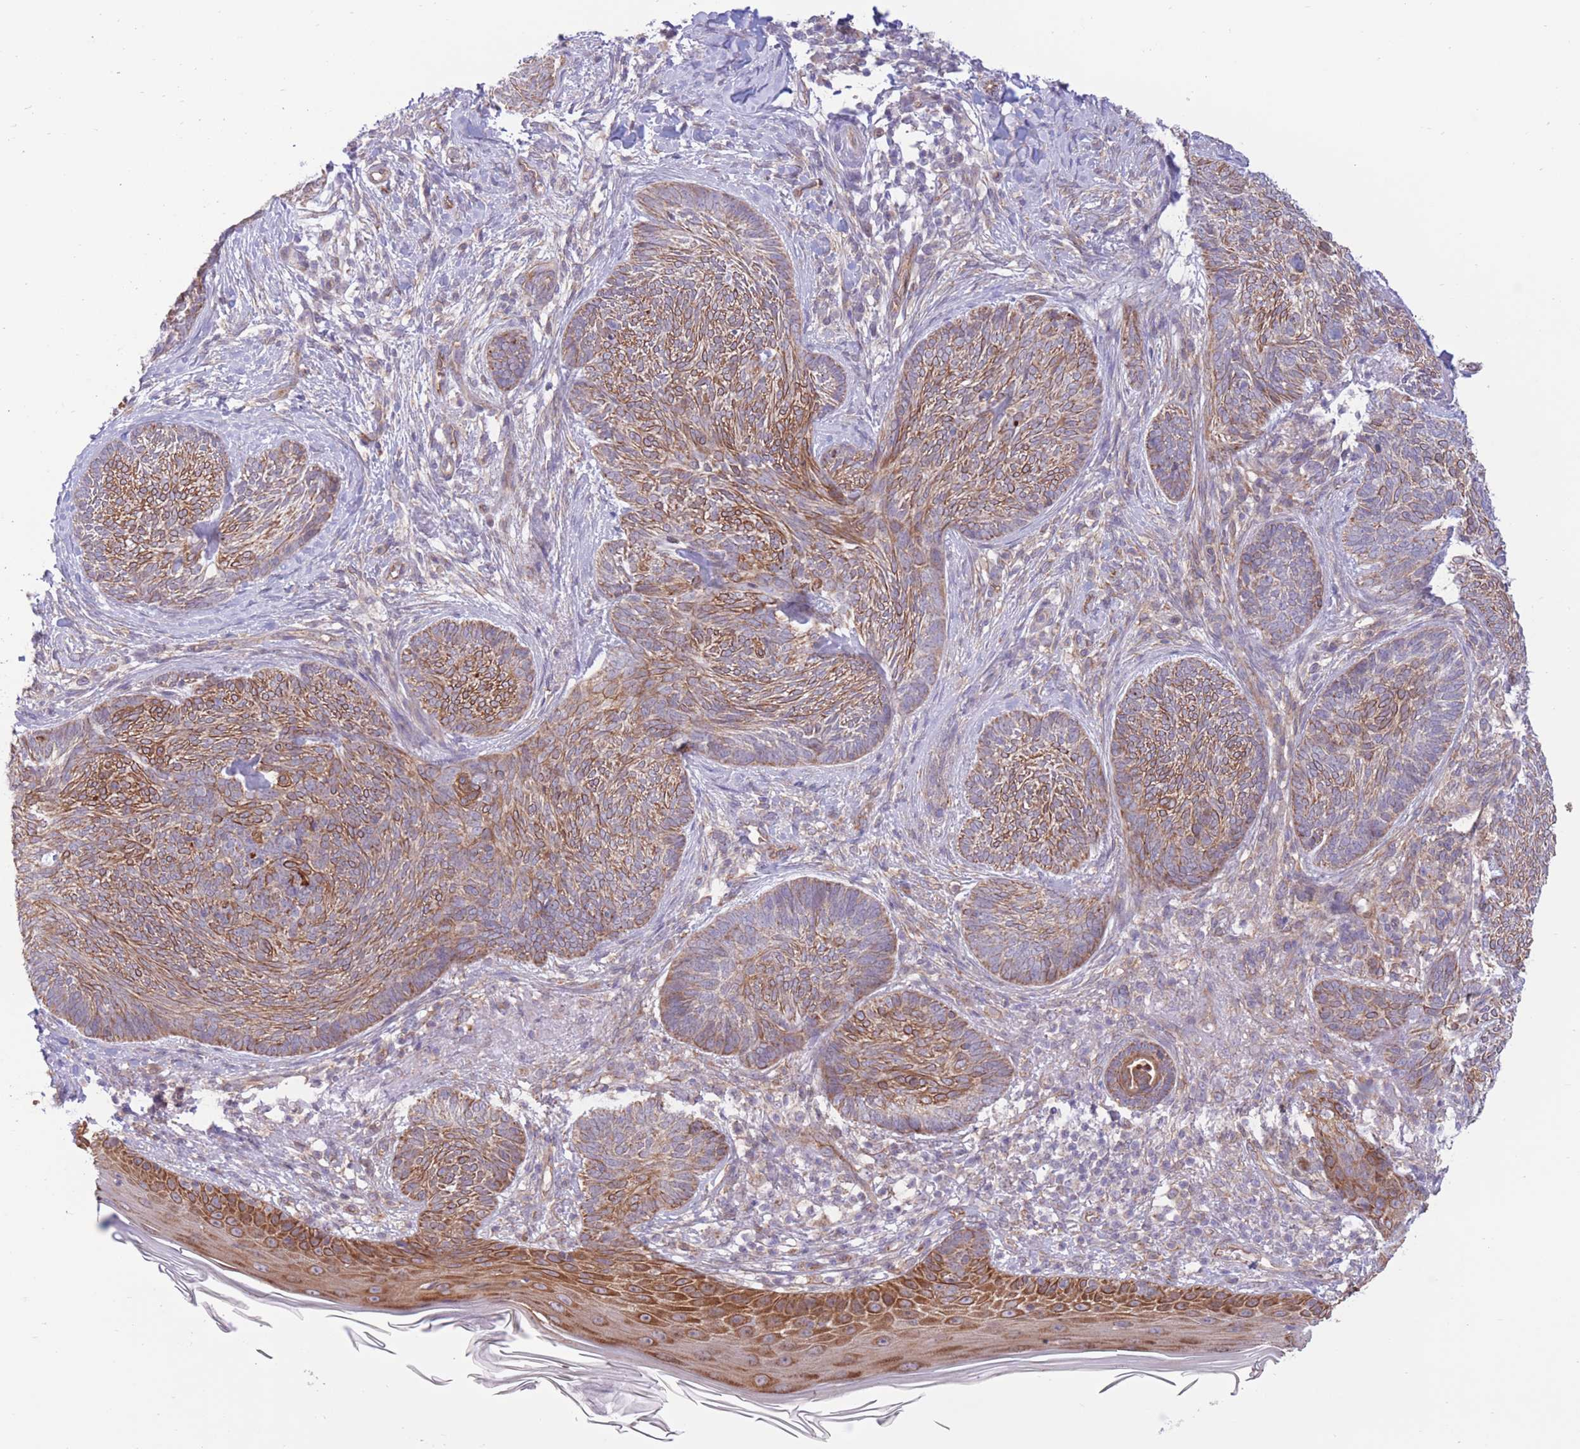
{"staining": {"intensity": "moderate", "quantity": ">75%", "location": "cytoplasmic/membranous"}, "tissue": "skin cancer", "cell_type": "Tumor cells", "image_type": "cancer", "snomed": [{"axis": "morphology", "description": "Basal cell carcinoma"}, {"axis": "topography", "description": "Skin"}], "caption": "A brown stain labels moderate cytoplasmic/membranous positivity of a protein in skin basal cell carcinoma tumor cells. (brown staining indicates protein expression, while blue staining denotes nuclei).", "gene": "MRPS31", "patient": {"sex": "male", "age": 73}}